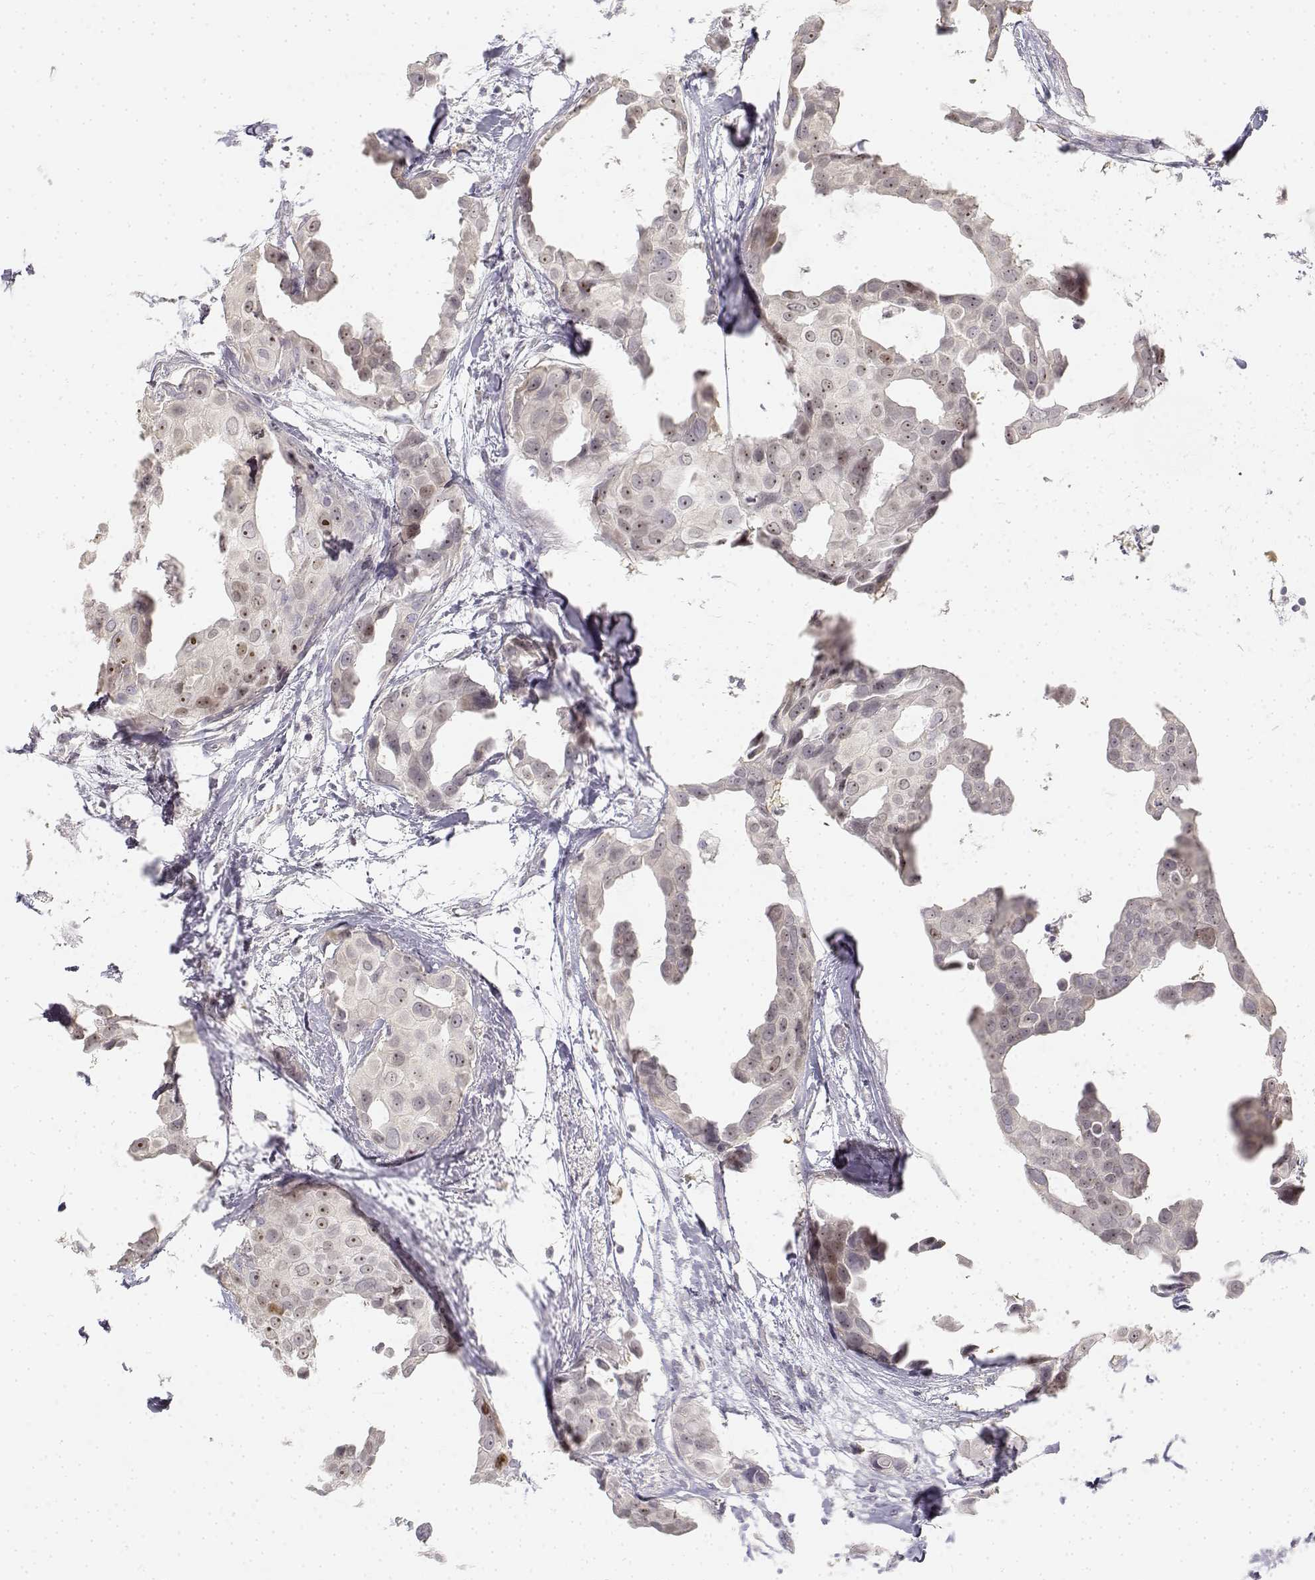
{"staining": {"intensity": "negative", "quantity": "none", "location": "none"}, "tissue": "breast cancer", "cell_type": "Tumor cells", "image_type": "cancer", "snomed": [{"axis": "morphology", "description": "Duct carcinoma"}, {"axis": "topography", "description": "Breast"}], "caption": "Tumor cells show no significant protein staining in breast cancer.", "gene": "GLIPR1L2", "patient": {"sex": "female", "age": 38}}